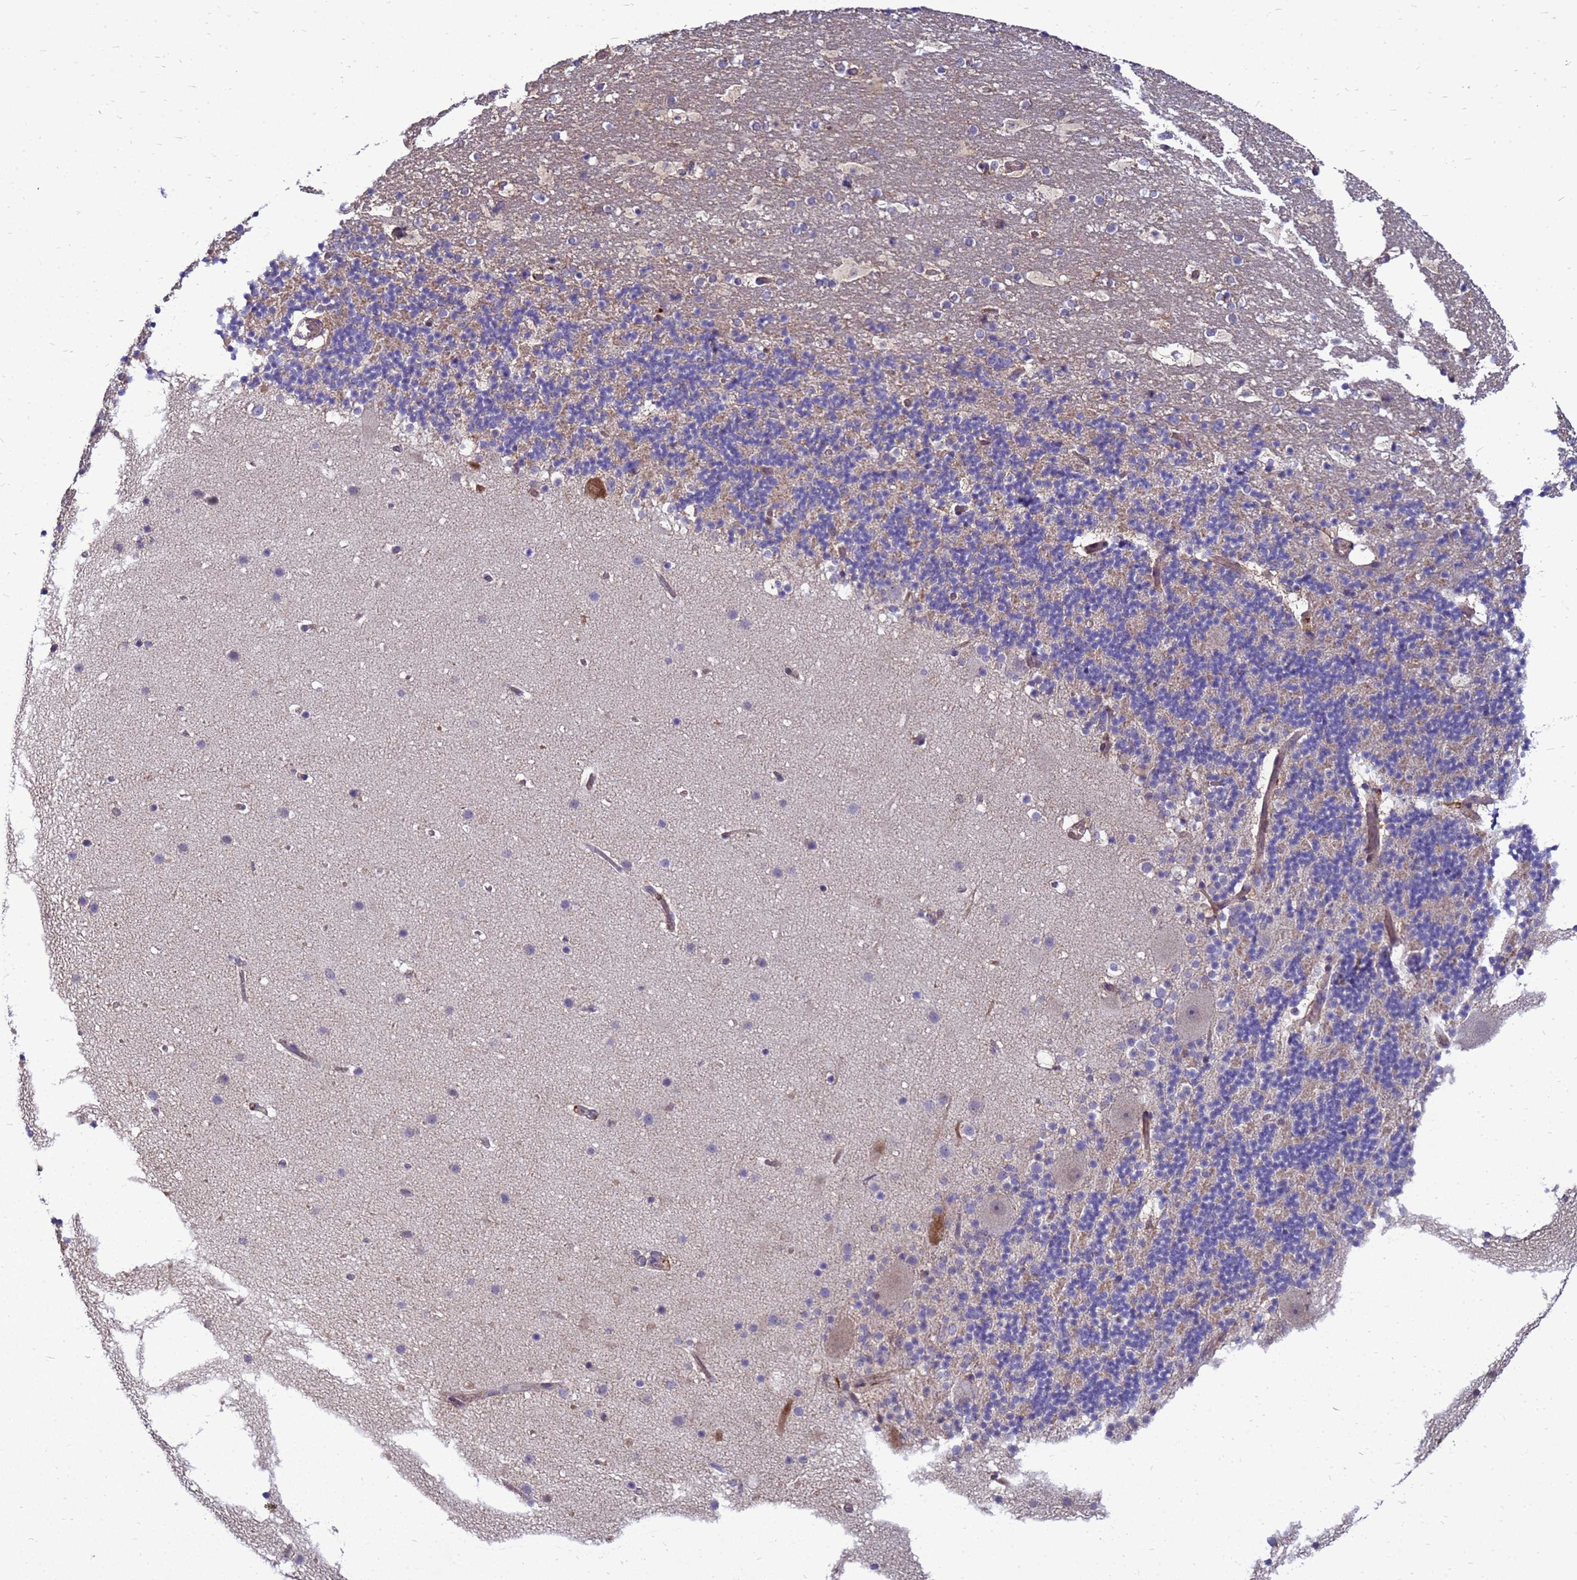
{"staining": {"intensity": "moderate", "quantity": "<25%", "location": "cytoplasmic/membranous"}, "tissue": "cerebellum", "cell_type": "Cells in granular layer", "image_type": "normal", "snomed": [{"axis": "morphology", "description": "Normal tissue, NOS"}, {"axis": "topography", "description": "Cerebellum"}], "caption": "Protein expression analysis of normal human cerebellum reveals moderate cytoplasmic/membranous positivity in approximately <25% of cells in granular layer.", "gene": "EIF4EBP3", "patient": {"sex": "male", "age": 57}}